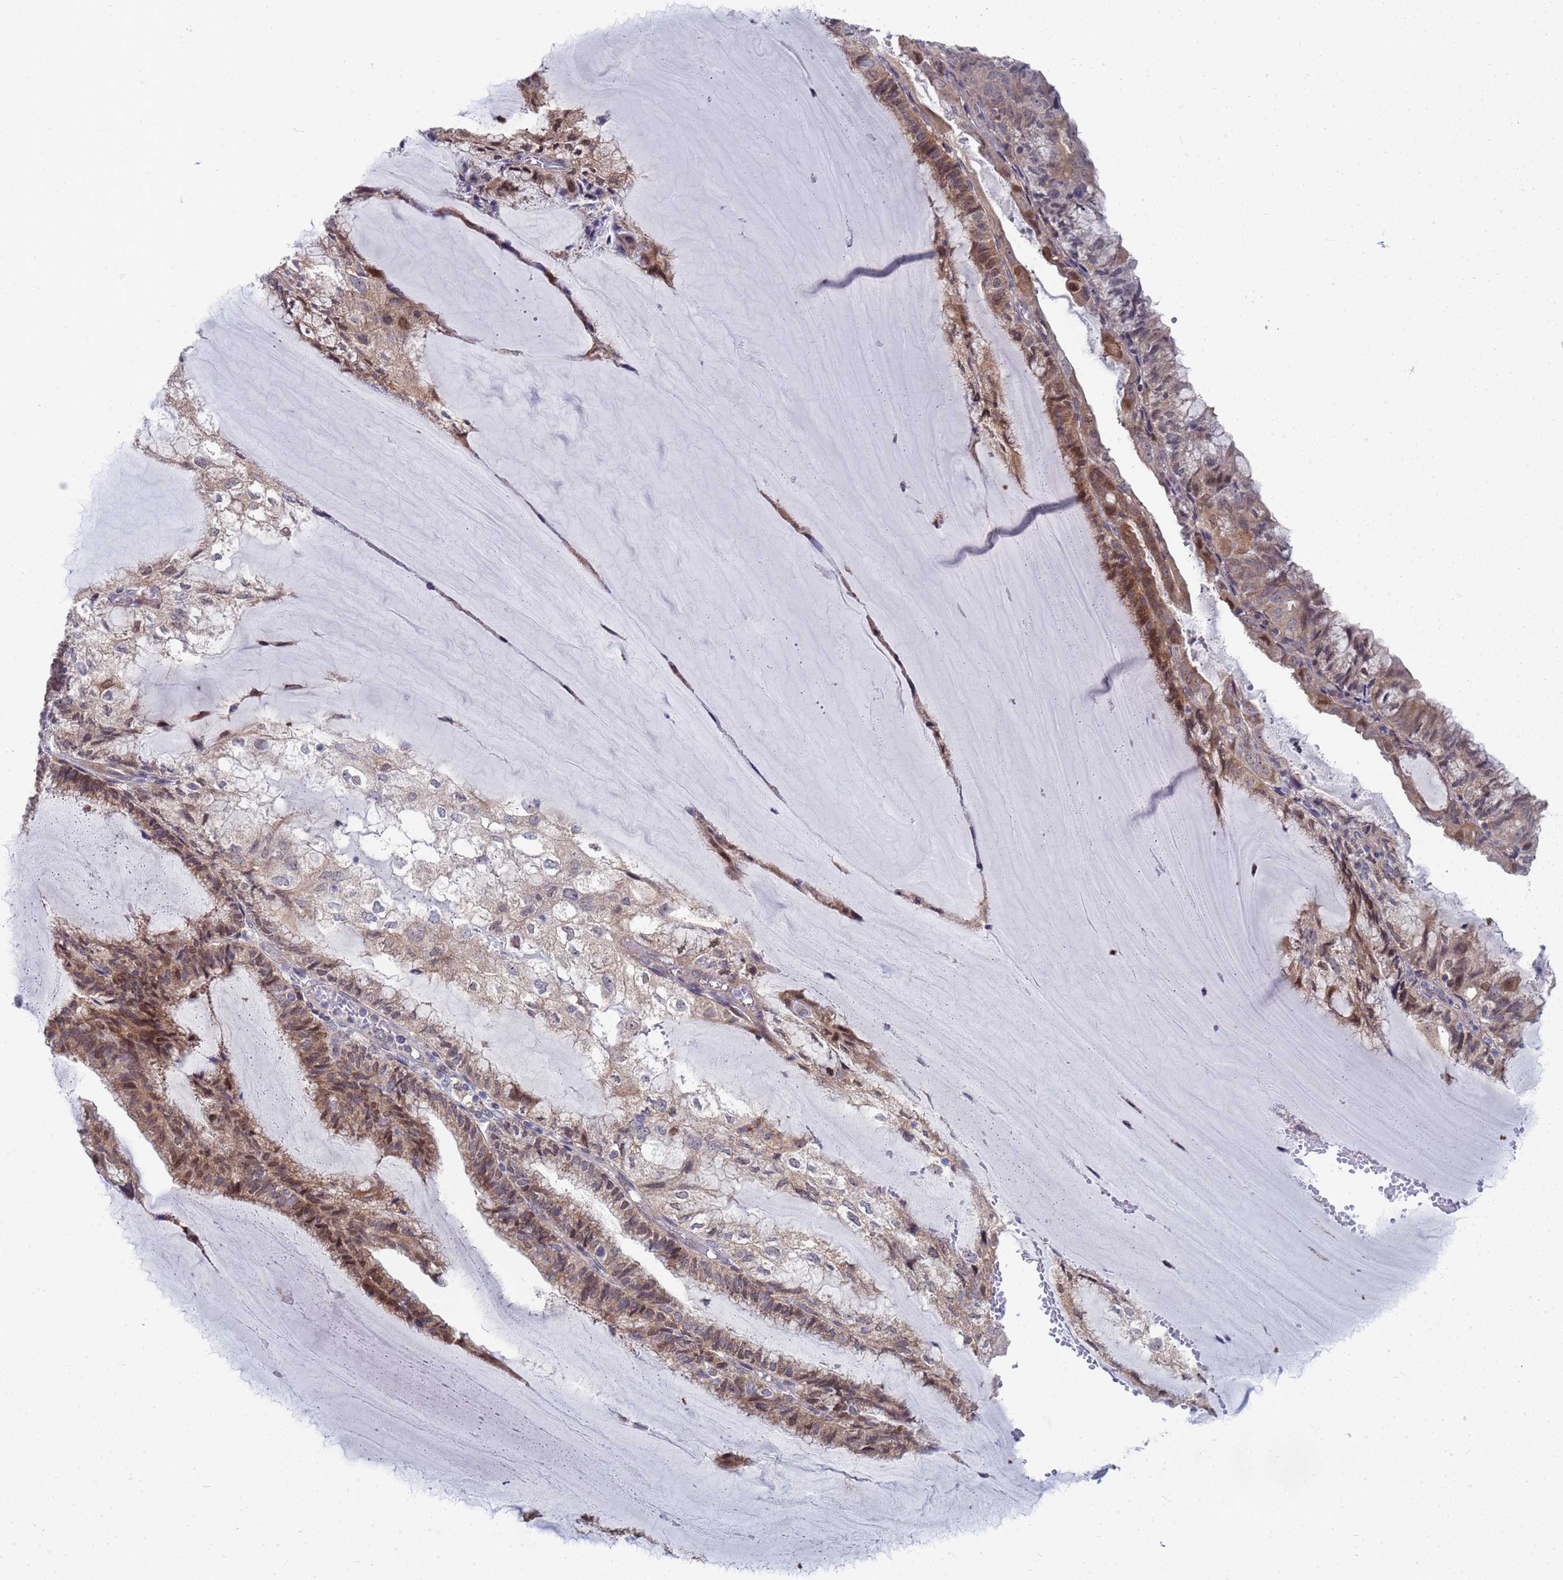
{"staining": {"intensity": "moderate", "quantity": "25%-75%", "location": "cytoplasmic/membranous,nuclear"}, "tissue": "endometrial cancer", "cell_type": "Tumor cells", "image_type": "cancer", "snomed": [{"axis": "morphology", "description": "Adenocarcinoma, NOS"}, {"axis": "topography", "description": "Endometrium"}], "caption": "Endometrial adenocarcinoma stained for a protein (brown) displays moderate cytoplasmic/membranous and nuclear positive staining in approximately 25%-75% of tumor cells.", "gene": "ENOSF1", "patient": {"sex": "female", "age": 81}}